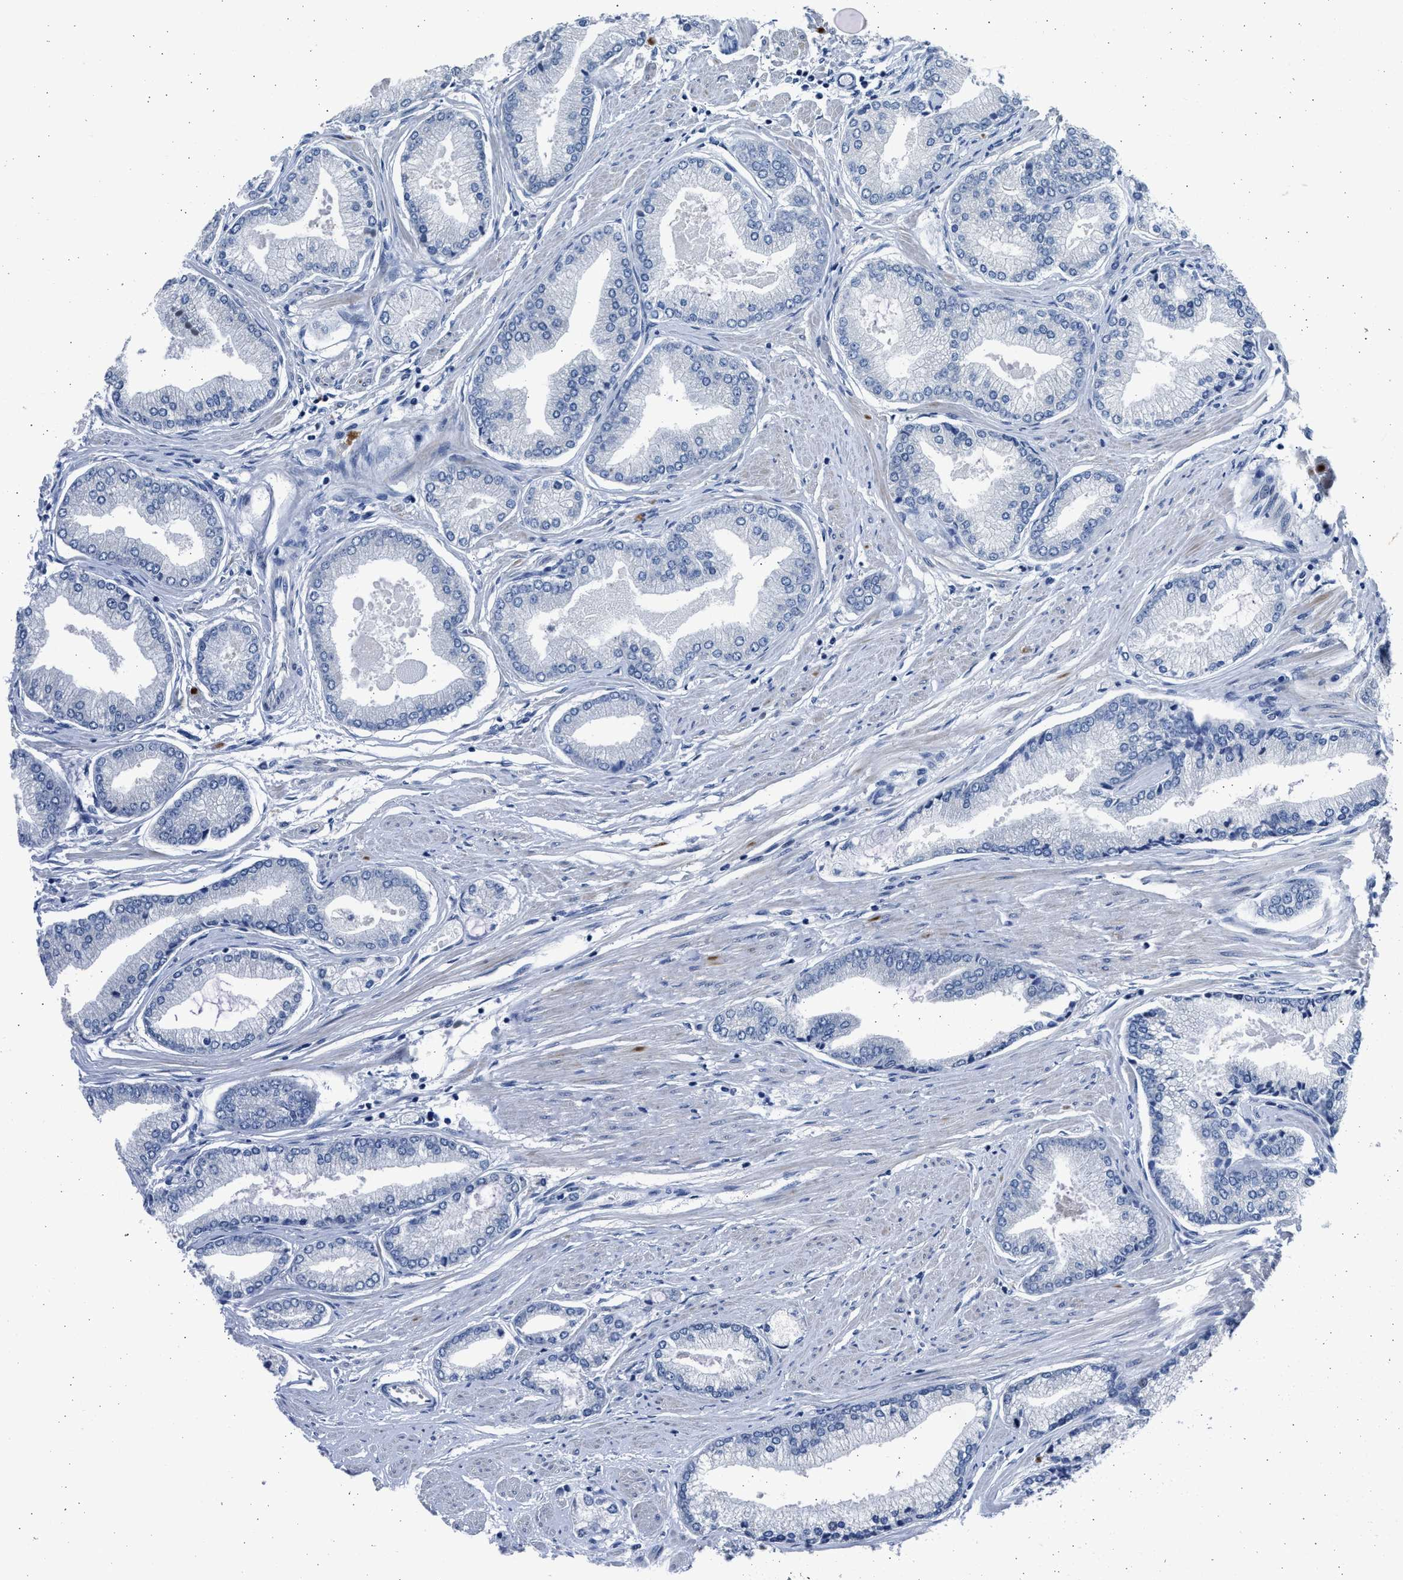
{"staining": {"intensity": "negative", "quantity": "none", "location": "none"}, "tissue": "prostate cancer", "cell_type": "Tumor cells", "image_type": "cancer", "snomed": [{"axis": "morphology", "description": "Adenocarcinoma, High grade"}, {"axis": "topography", "description": "Prostate"}], "caption": "Micrograph shows no significant protein positivity in tumor cells of prostate cancer. Nuclei are stained in blue.", "gene": "HMGN3", "patient": {"sex": "male", "age": 61}}